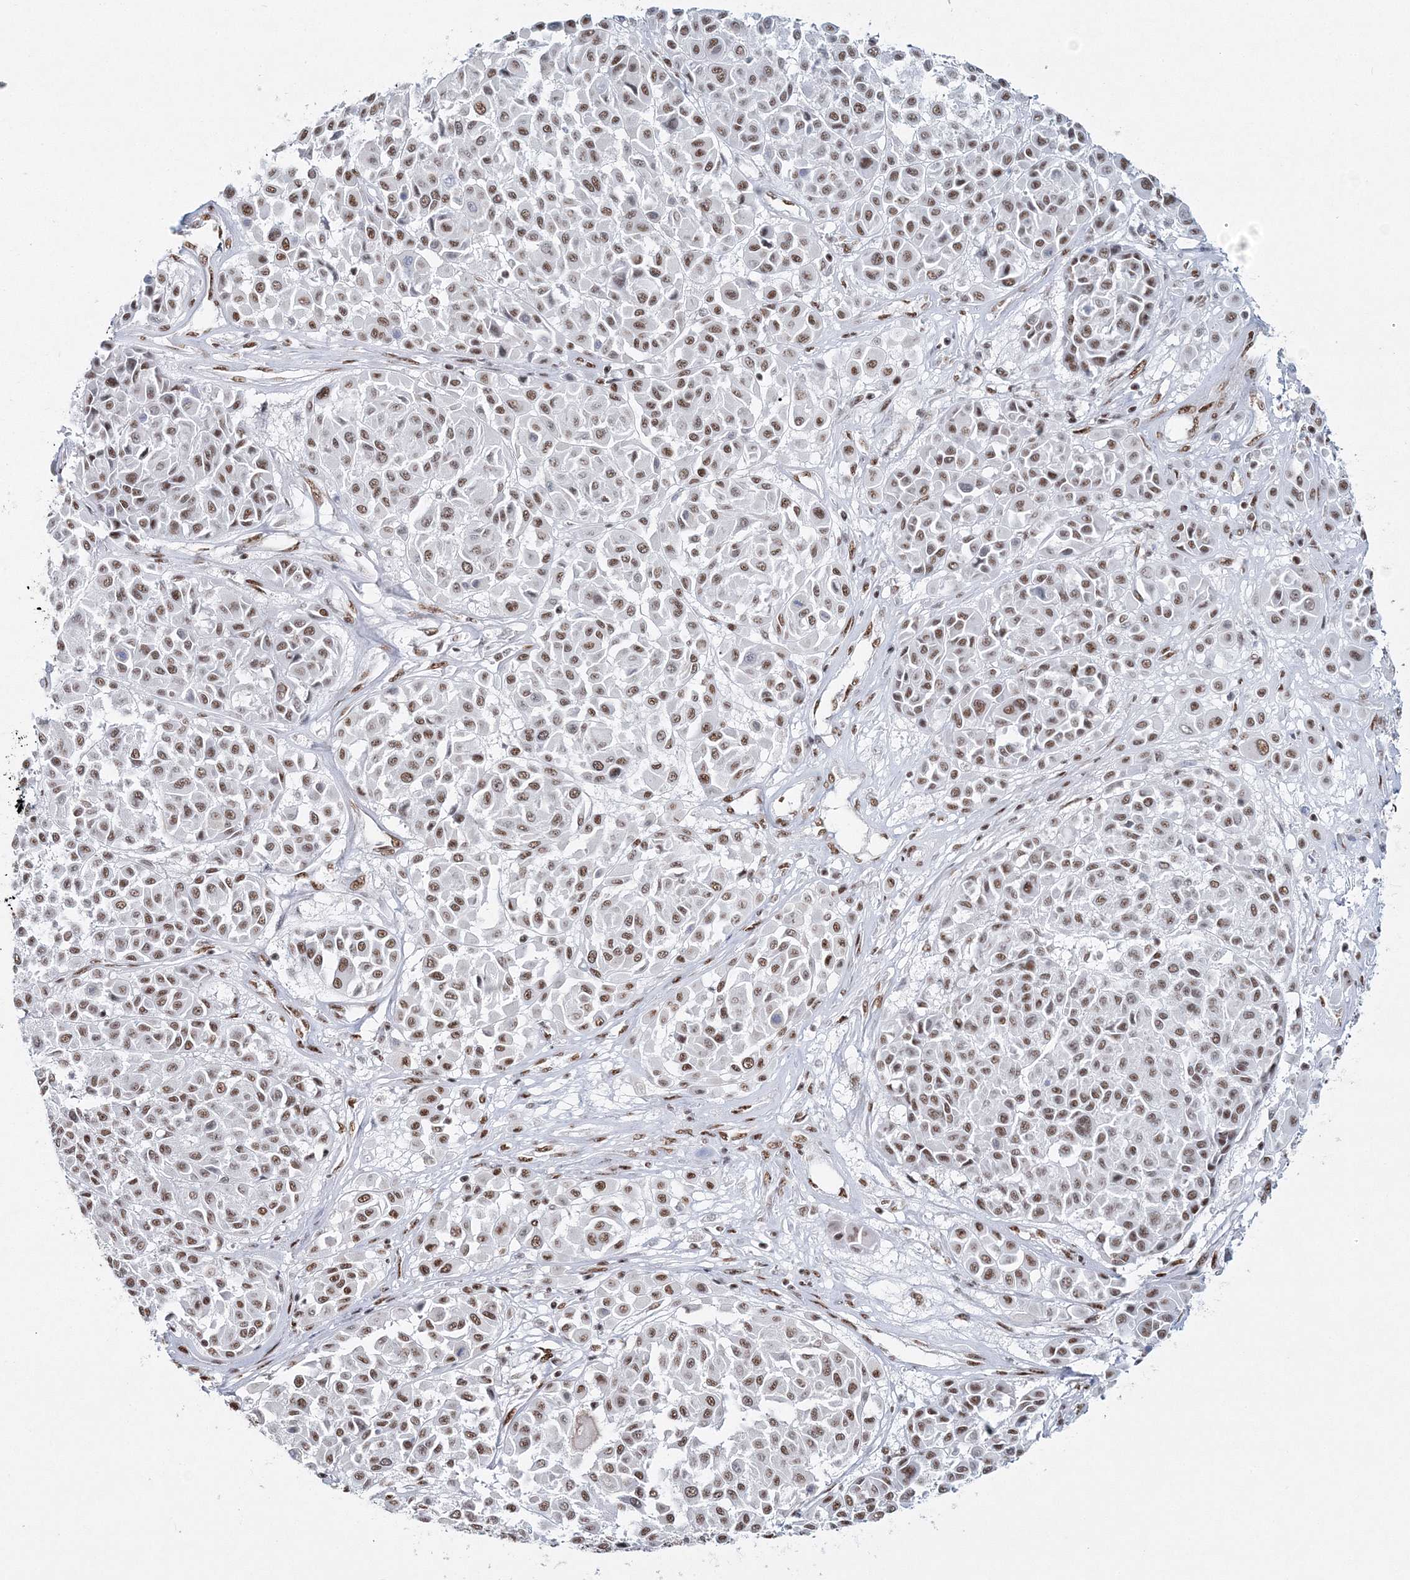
{"staining": {"intensity": "moderate", "quantity": ">75%", "location": "nuclear"}, "tissue": "melanoma", "cell_type": "Tumor cells", "image_type": "cancer", "snomed": [{"axis": "morphology", "description": "Malignant melanoma, Metastatic site"}, {"axis": "topography", "description": "Soft tissue"}], "caption": "Protein analysis of malignant melanoma (metastatic site) tissue shows moderate nuclear positivity in about >75% of tumor cells.", "gene": "QRICH1", "patient": {"sex": "male", "age": 41}}